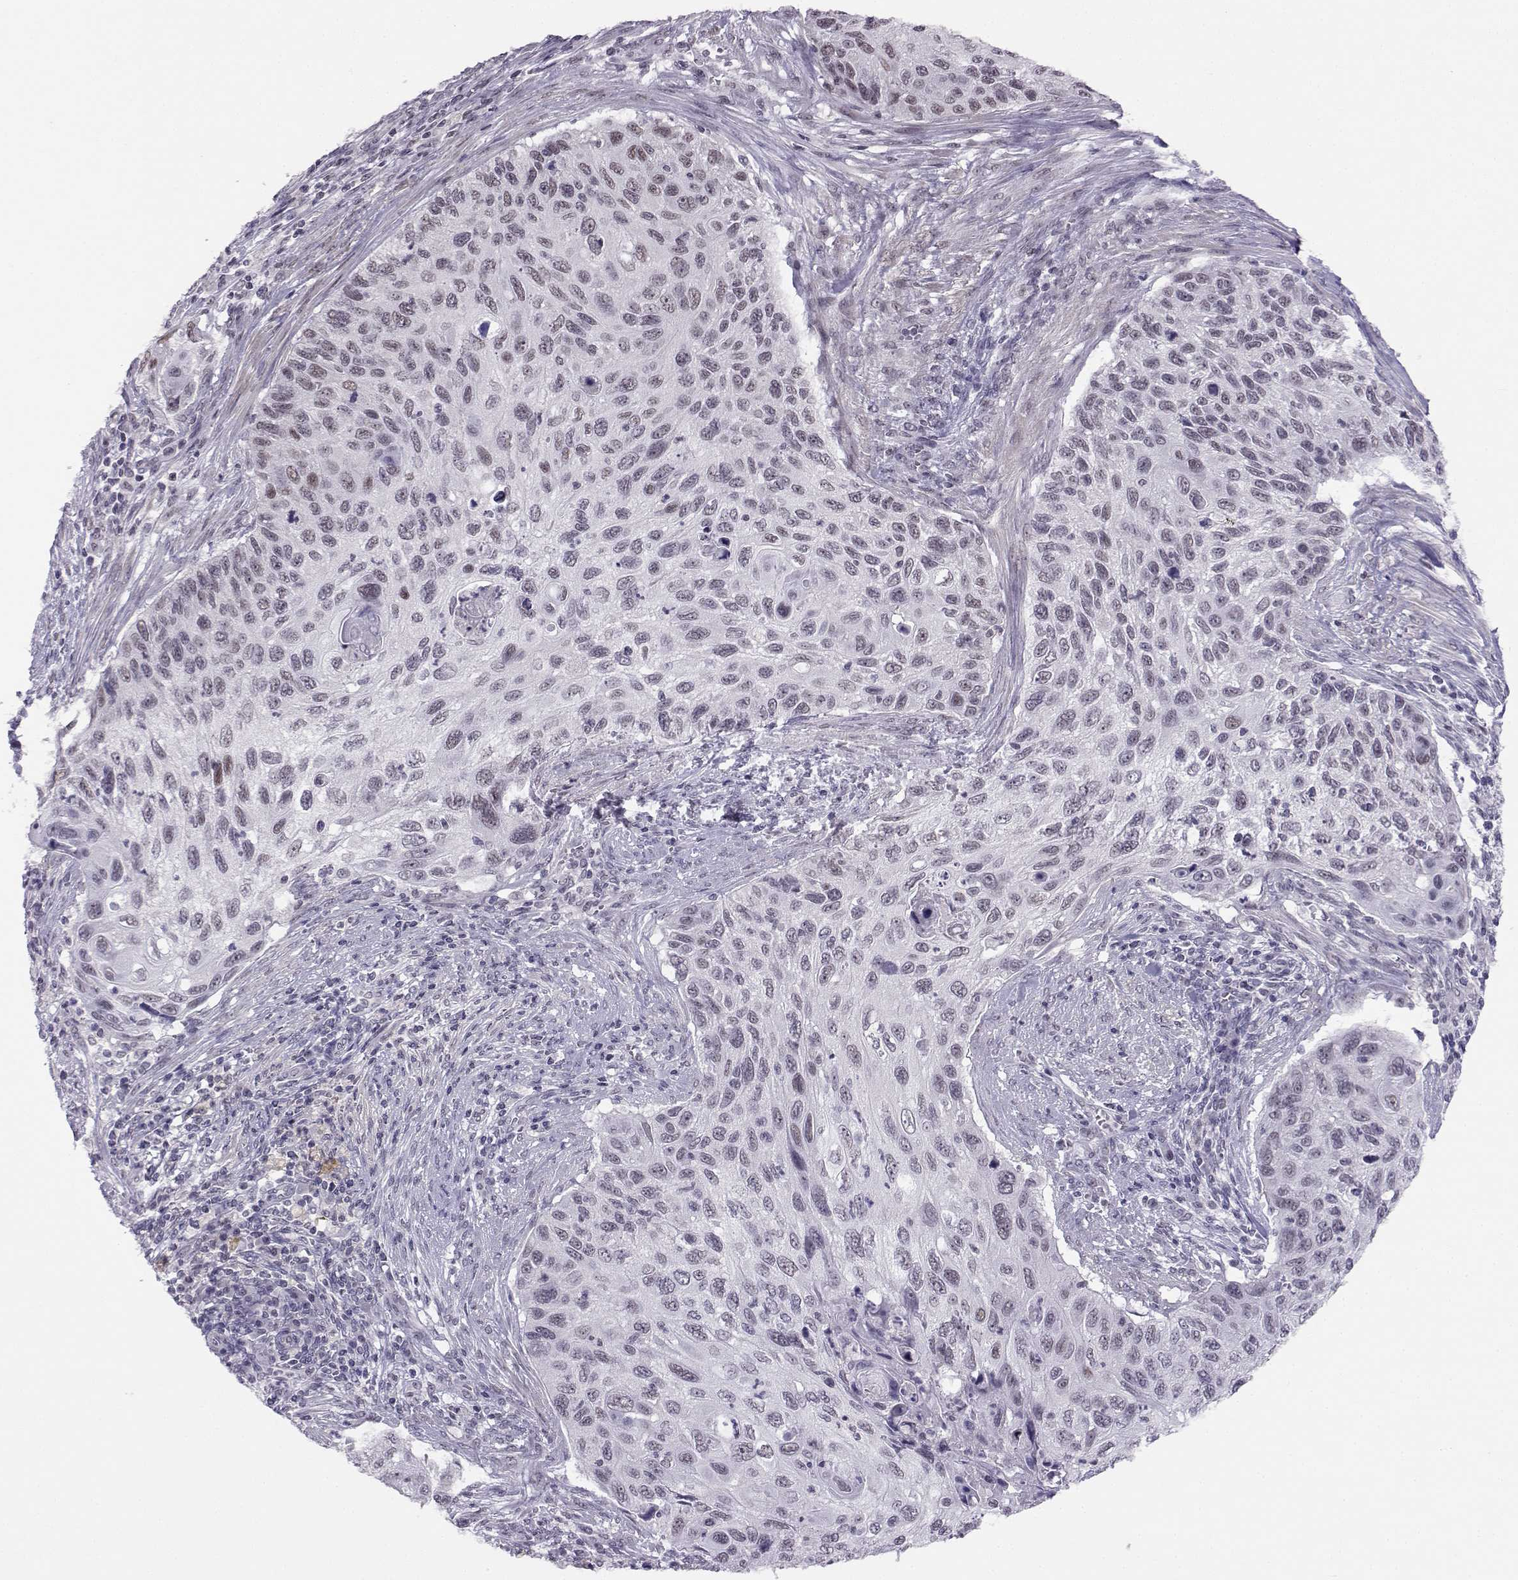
{"staining": {"intensity": "negative", "quantity": "none", "location": "none"}, "tissue": "cervical cancer", "cell_type": "Tumor cells", "image_type": "cancer", "snomed": [{"axis": "morphology", "description": "Squamous cell carcinoma, NOS"}, {"axis": "topography", "description": "Cervix"}], "caption": "Squamous cell carcinoma (cervical) was stained to show a protein in brown. There is no significant staining in tumor cells.", "gene": "MED26", "patient": {"sex": "female", "age": 70}}